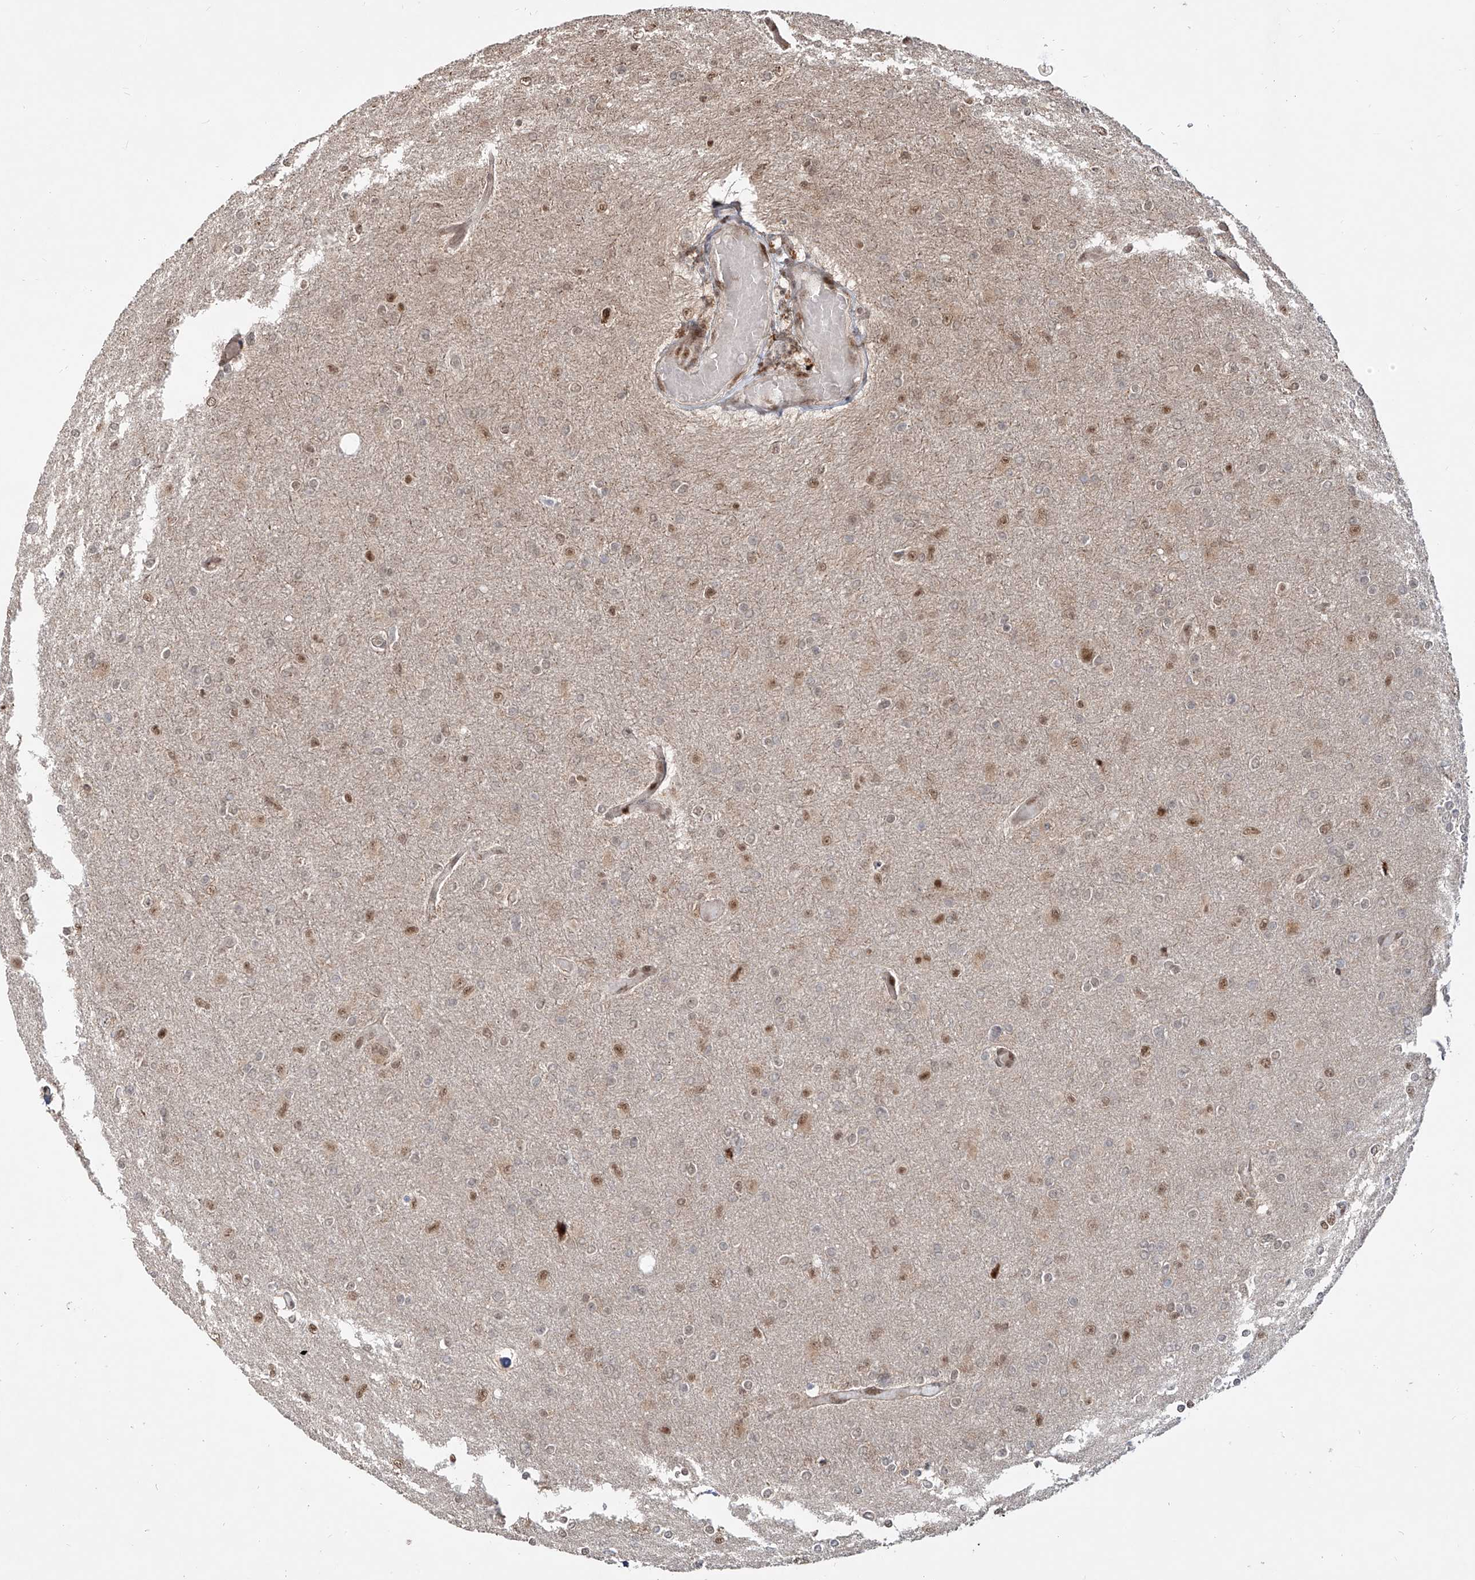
{"staining": {"intensity": "moderate", "quantity": "<25%", "location": "nuclear"}, "tissue": "glioma", "cell_type": "Tumor cells", "image_type": "cancer", "snomed": [{"axis": "morphology", "description": "Glioma, malignant, High grade"}, {"axis": "topography", "description": "Cerebral cortex"}], "caption": "There is low levels of moderate nuclear expression in tumor cells of glioma, as demonstrated by immunohistochemical staining (brown color).", "gene": "ZNF710", "patient": {"sex": "female", "age": 36}}